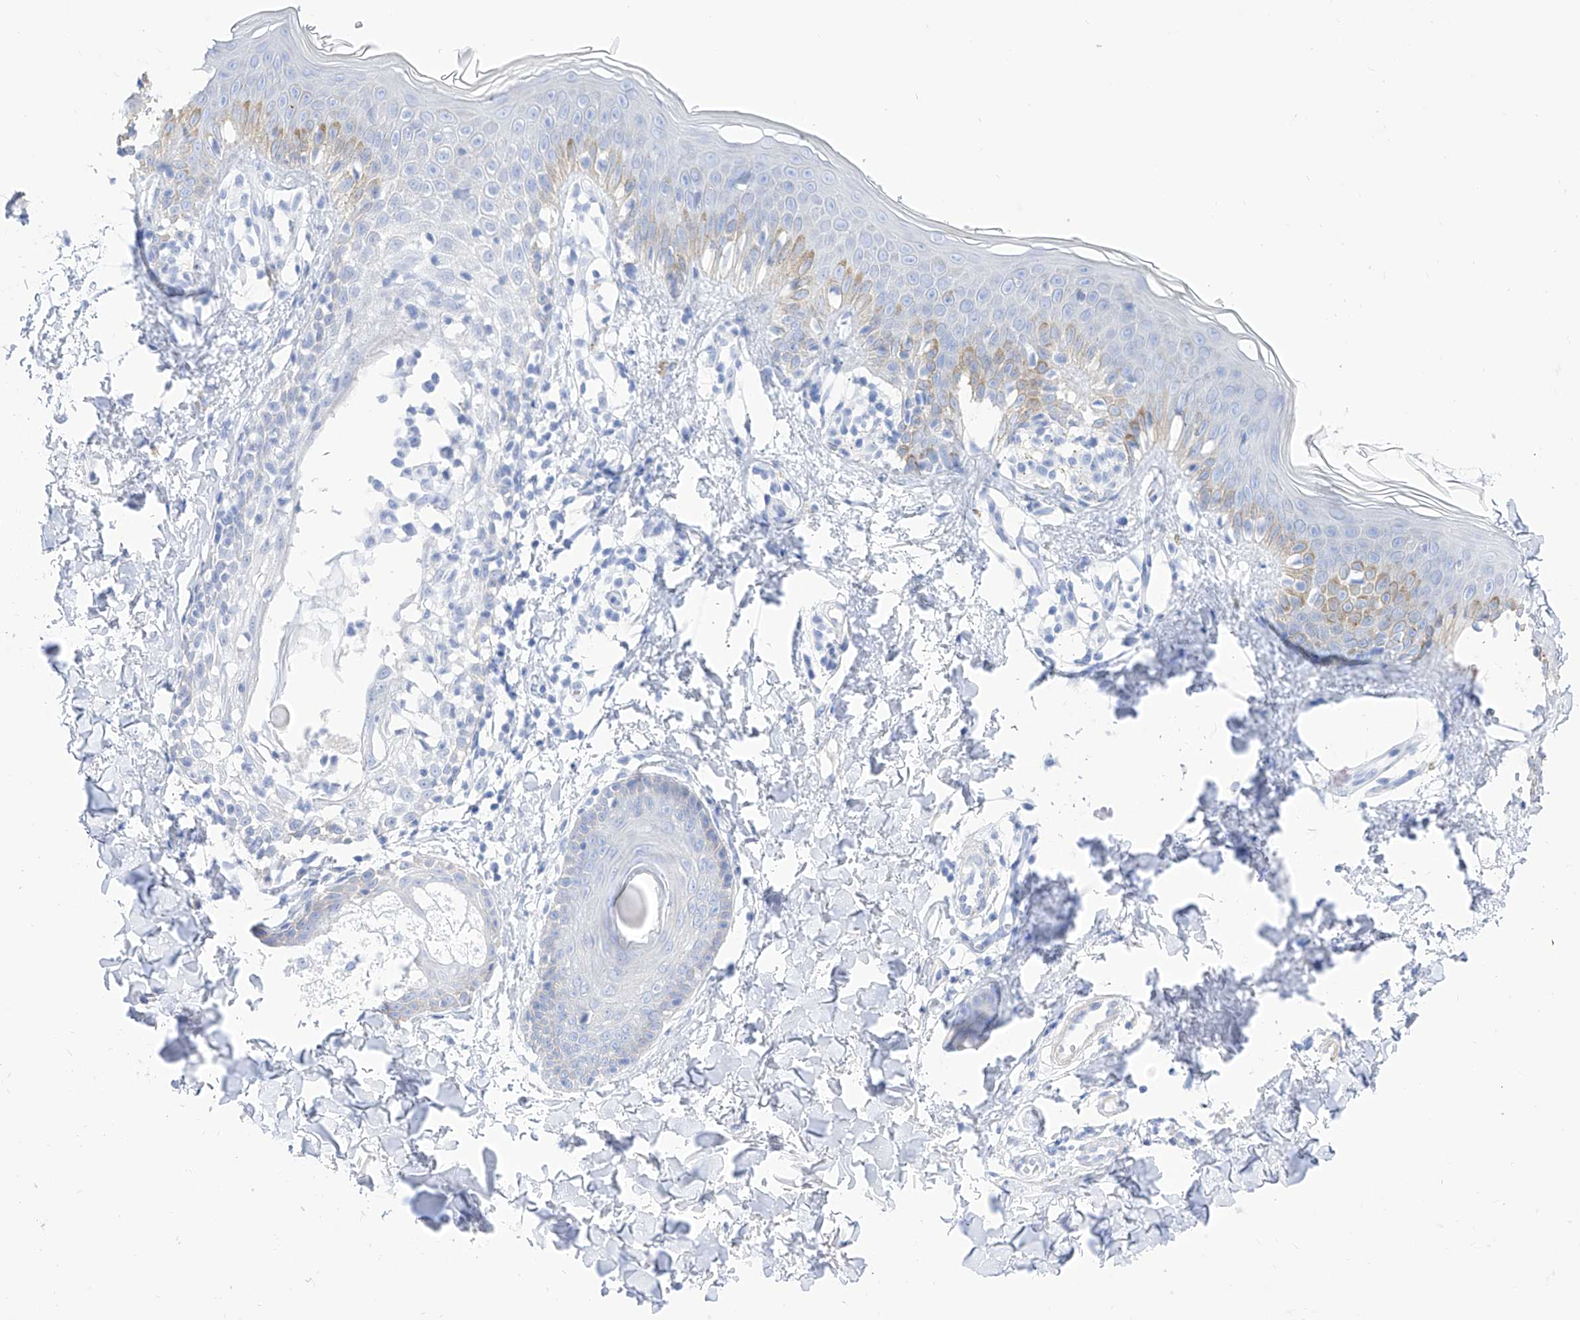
{"staining": {"intensity": "negative", "quantity": "none", "location": "none"}, "tissue": "skin", "cell_type": "Fibroblasts", "image_type": "normal", "snomed": [{"axis": "morphology", "description": "Normal tissue, NOS"}, {"axis": "topography", "description": "Skin"}], "caption": "This is an IHC histopathology image of normal human skin. There is no staining in fibroblasts.", "gene": "TRPC7", "patient": {"sex": "male", "age": 37}}